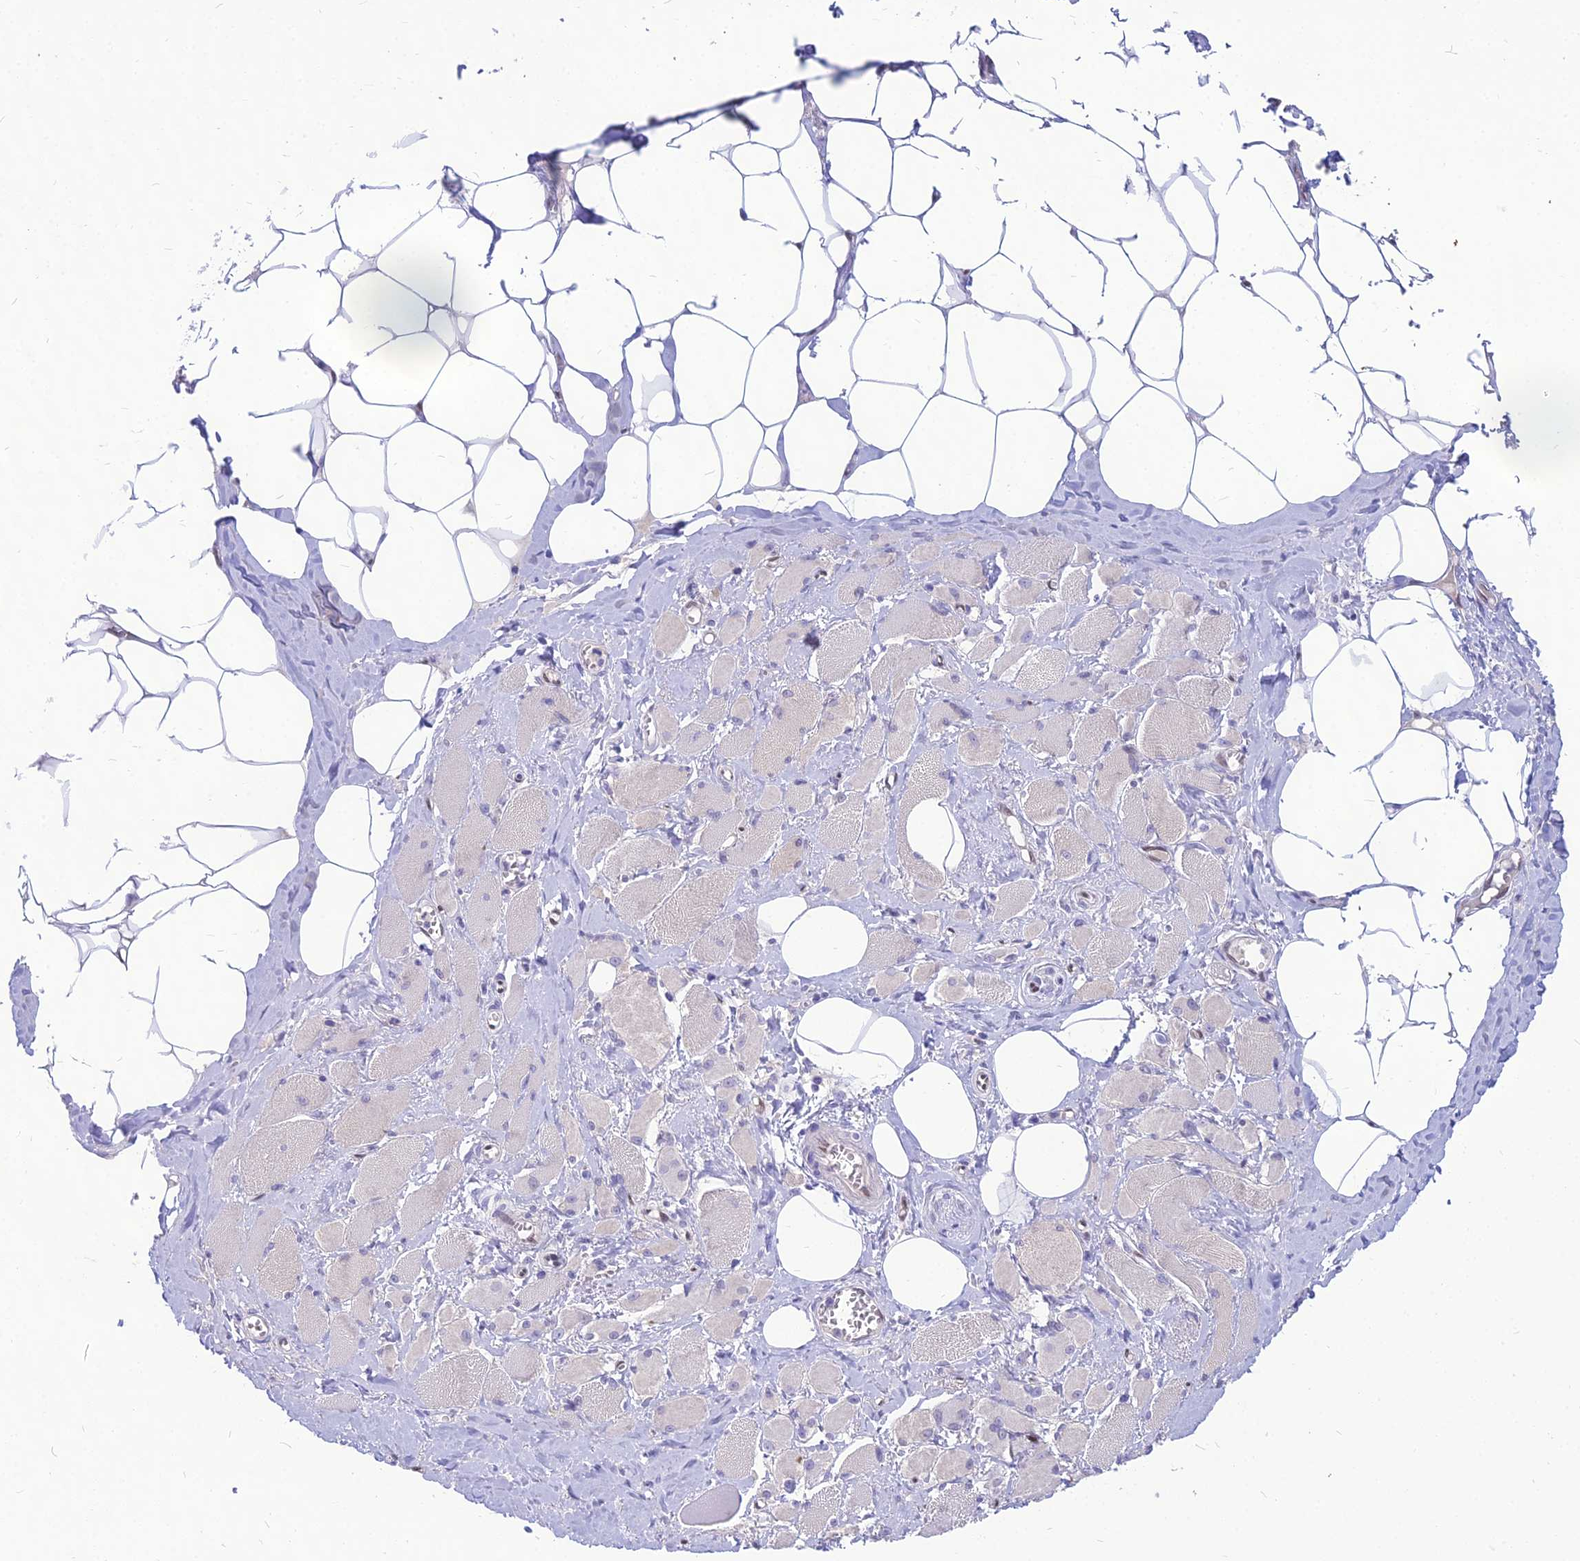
{"staining": {"intensity": "moderate", "quantity": "<25%", "location": "cytoplasmic/membranous"}, "tissue": "skeletal muscle", "cell_type": "Myocytes", "image_type": "normal", "snomed": [{"axis": "morphology", "description": "Normal tissue, NOS"}, {"axis": "morphology", "description": "Basal cell carcinoma"}, {"axis": "topography", "description": "Skeletal muscle"}], "caption": "Myocytes show moderate cytoplasmic/membranous positivity in about <25% of cells in benign skeletal muscle. The staining was performed using DAB to visualize the protein expression in brown, while the nuclei were stained in blue with hematoxylin (Magnification: 20x).", "gene": "NOVA2", "patient": {"sex": "female", "age": 64}}